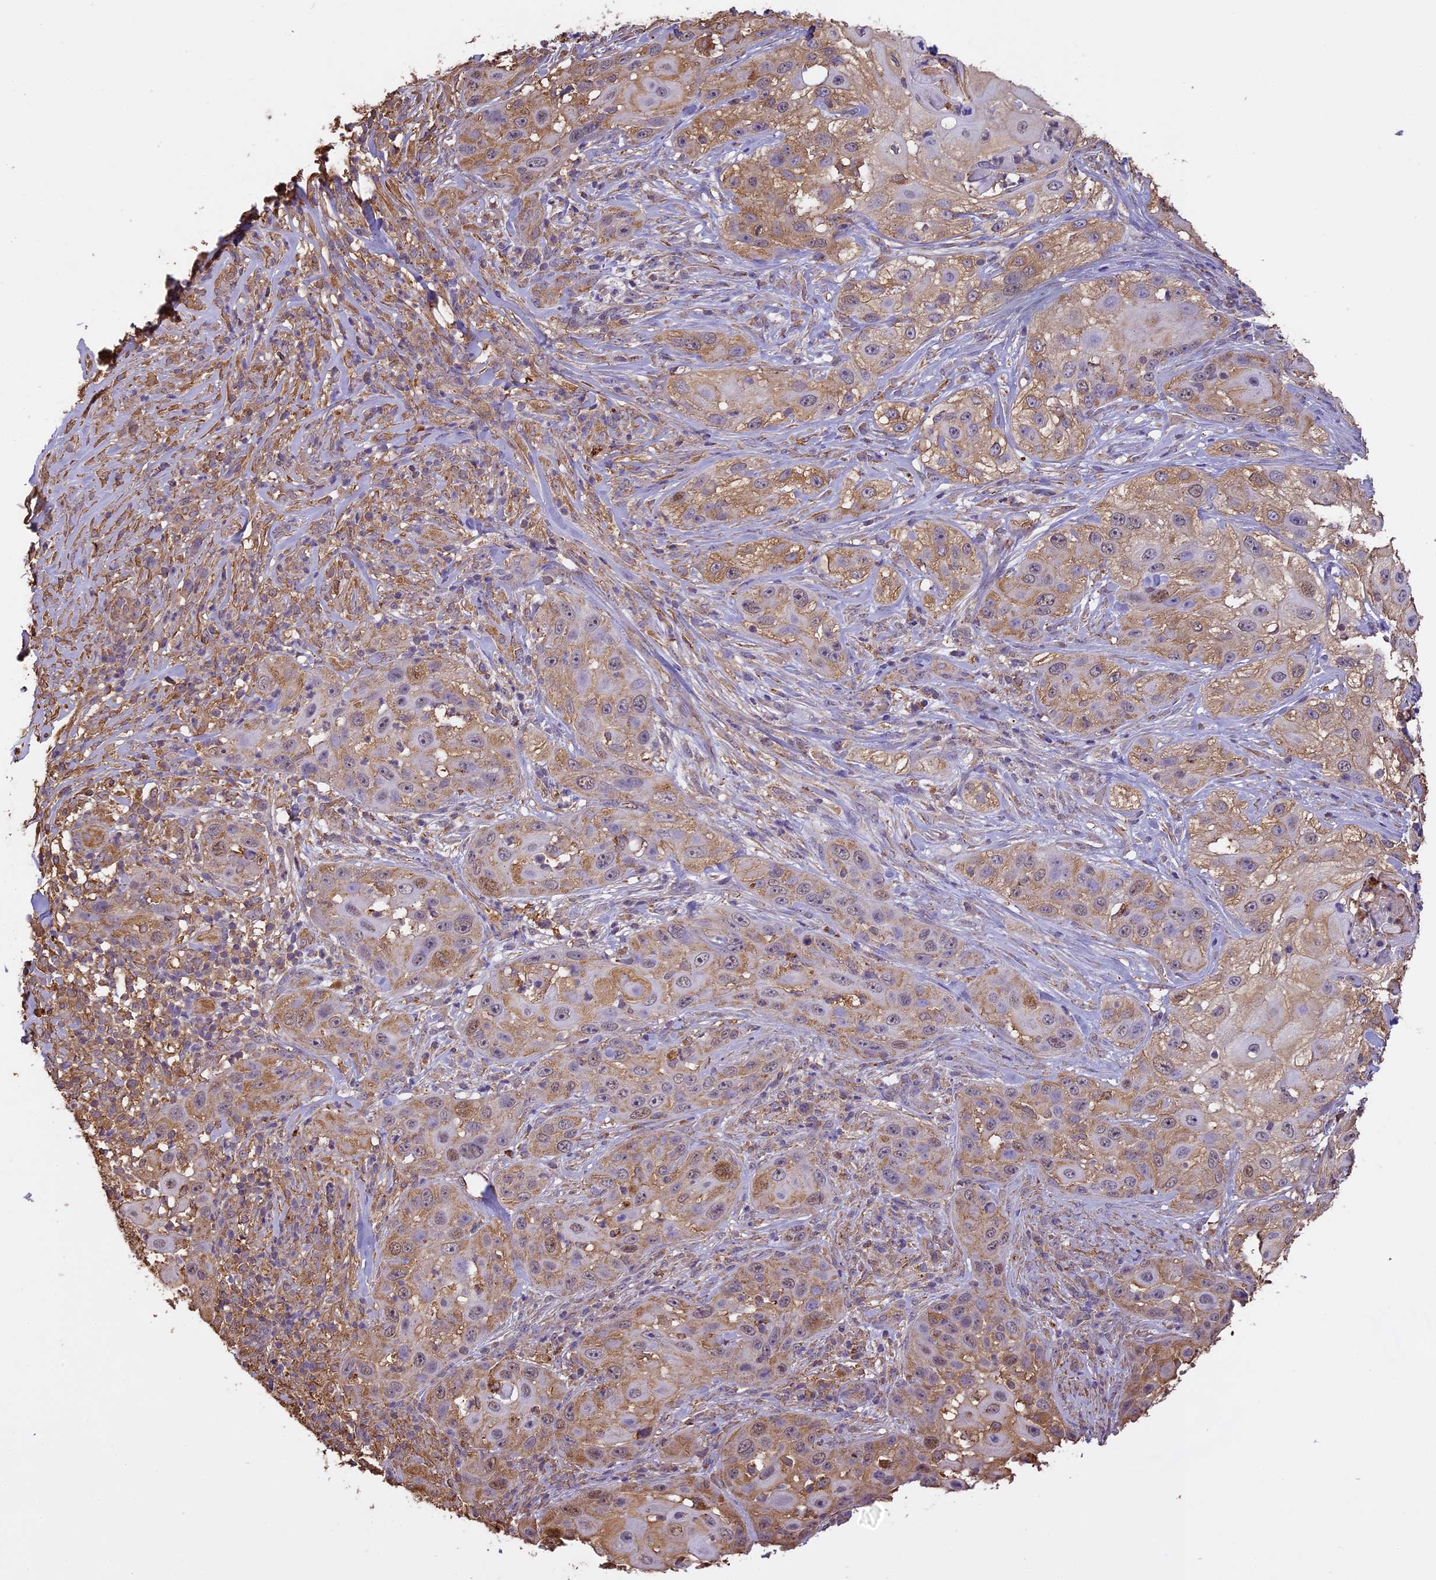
{"staining": {"intensity": "moderate", "quantity": "<25%", "location": "cytoplasmic/membranous,nuclear"}, "tissue": "skin cancer", "cell_type": "Tumor cells", "image_type": "cancer", "snomed": [{"axis": "morphology", "description": "Squamous cell carcinoma, NOS"}, {"axis": "topography", "description": "Skin"}], "caption": "Squamous cell carcinoma (skin) stained for a protein (brown) shows moderate cytoplasmic/membranous and nuclear positive positivity in approximately <25% of tumor cells.", "gene": "ARHGAP19", "patient": {"sex": "female", "age": 44}}